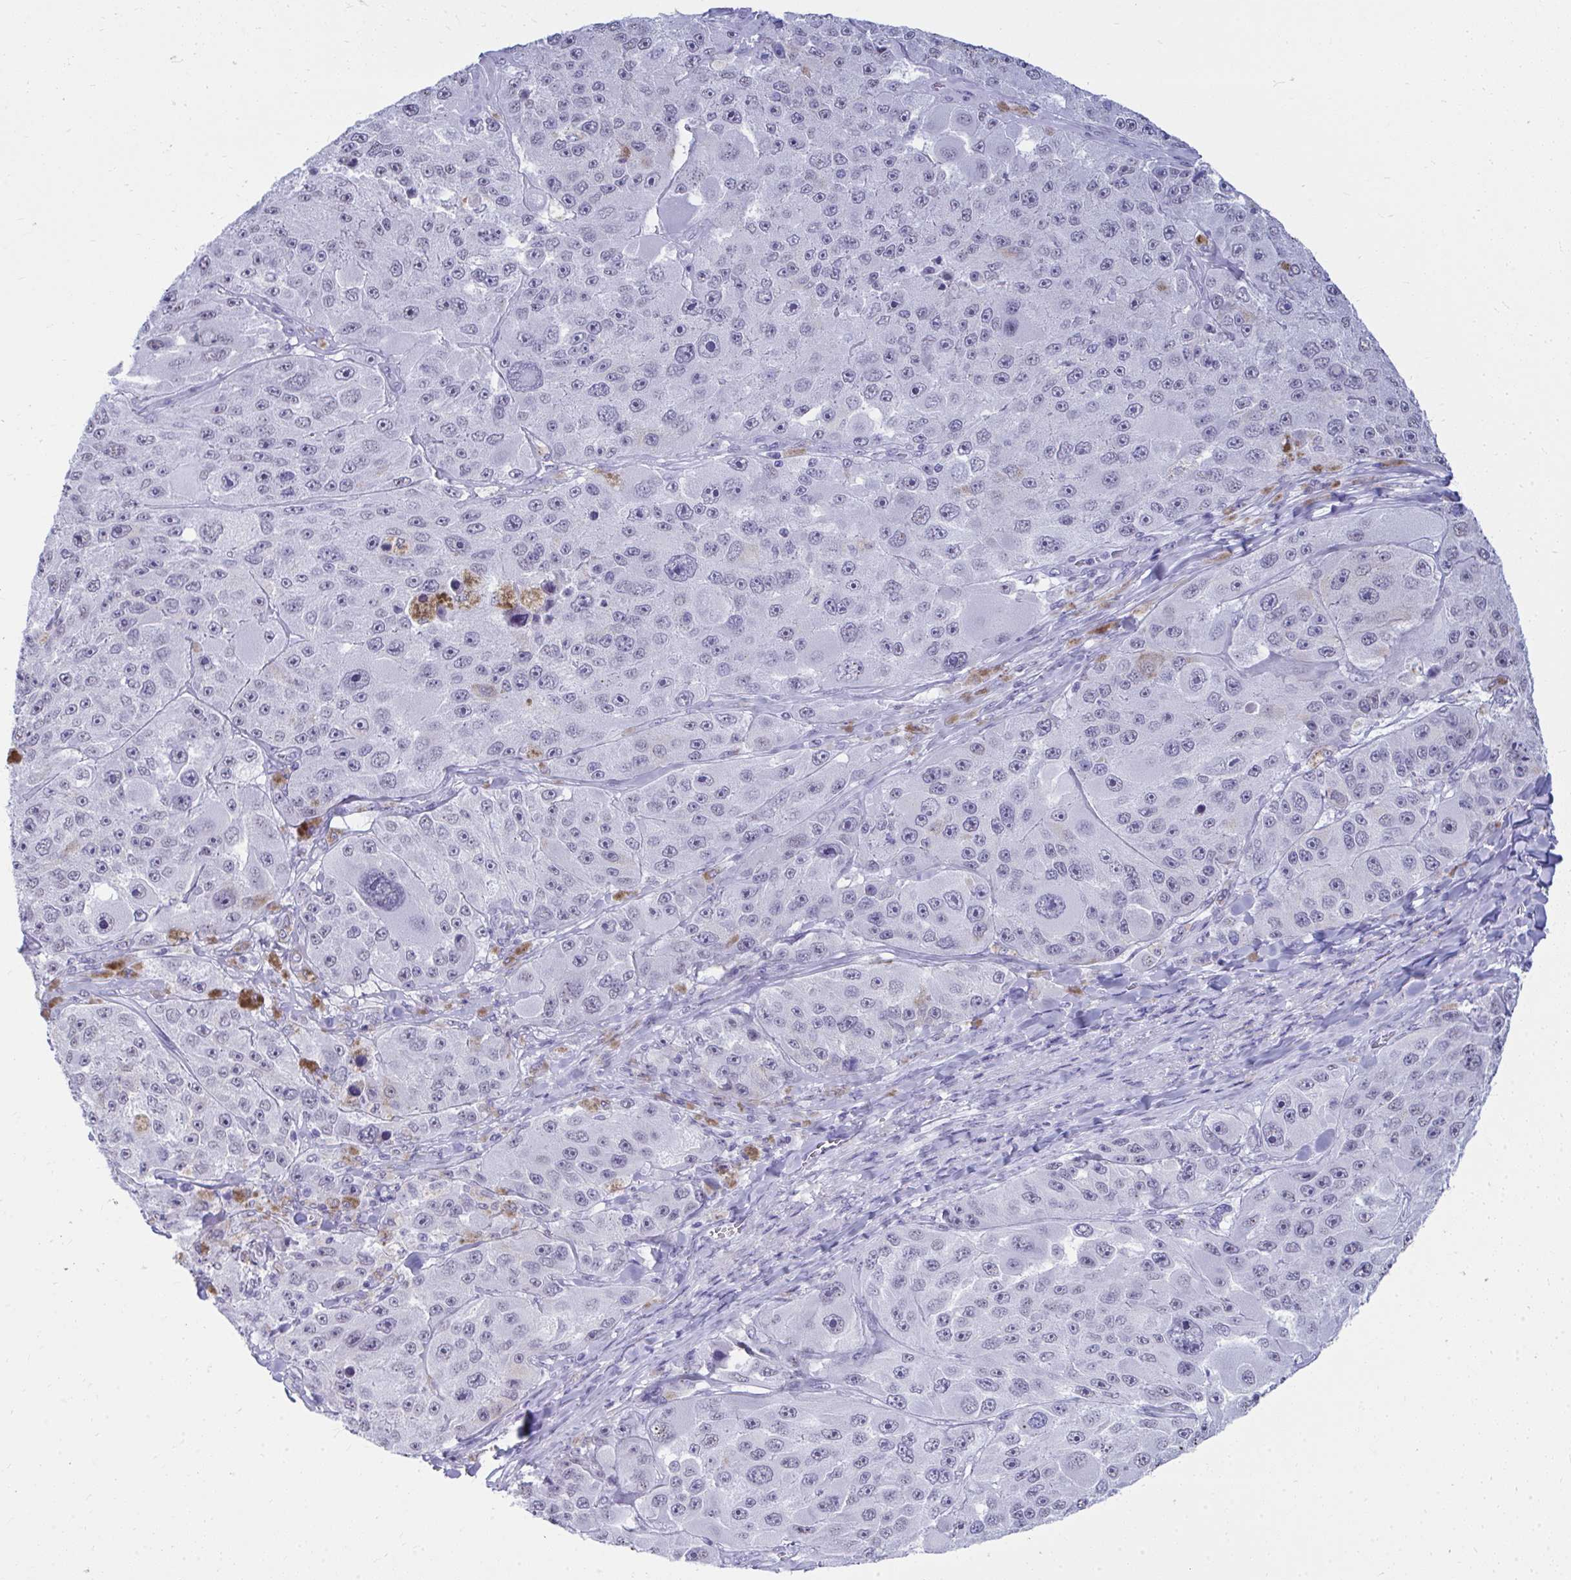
{"staining": {"intensity": "negative", "quantity": "none", "location": "none"}, "tissue": "melanoma", "cell_type": "Tumor cells", "image_type": "cancer", "snomed": [{"axis": "morphology", "description": "Malignant melanoma, Metastatic site"}, {"axis": "topography", "description": "Lymph node"}], "caption": "Tumor cells are negative for brown protein staining in malignant melanoma (metastatic site).", "gene": "OR5F1", "patient": {"sex": "male", "age": 62}}